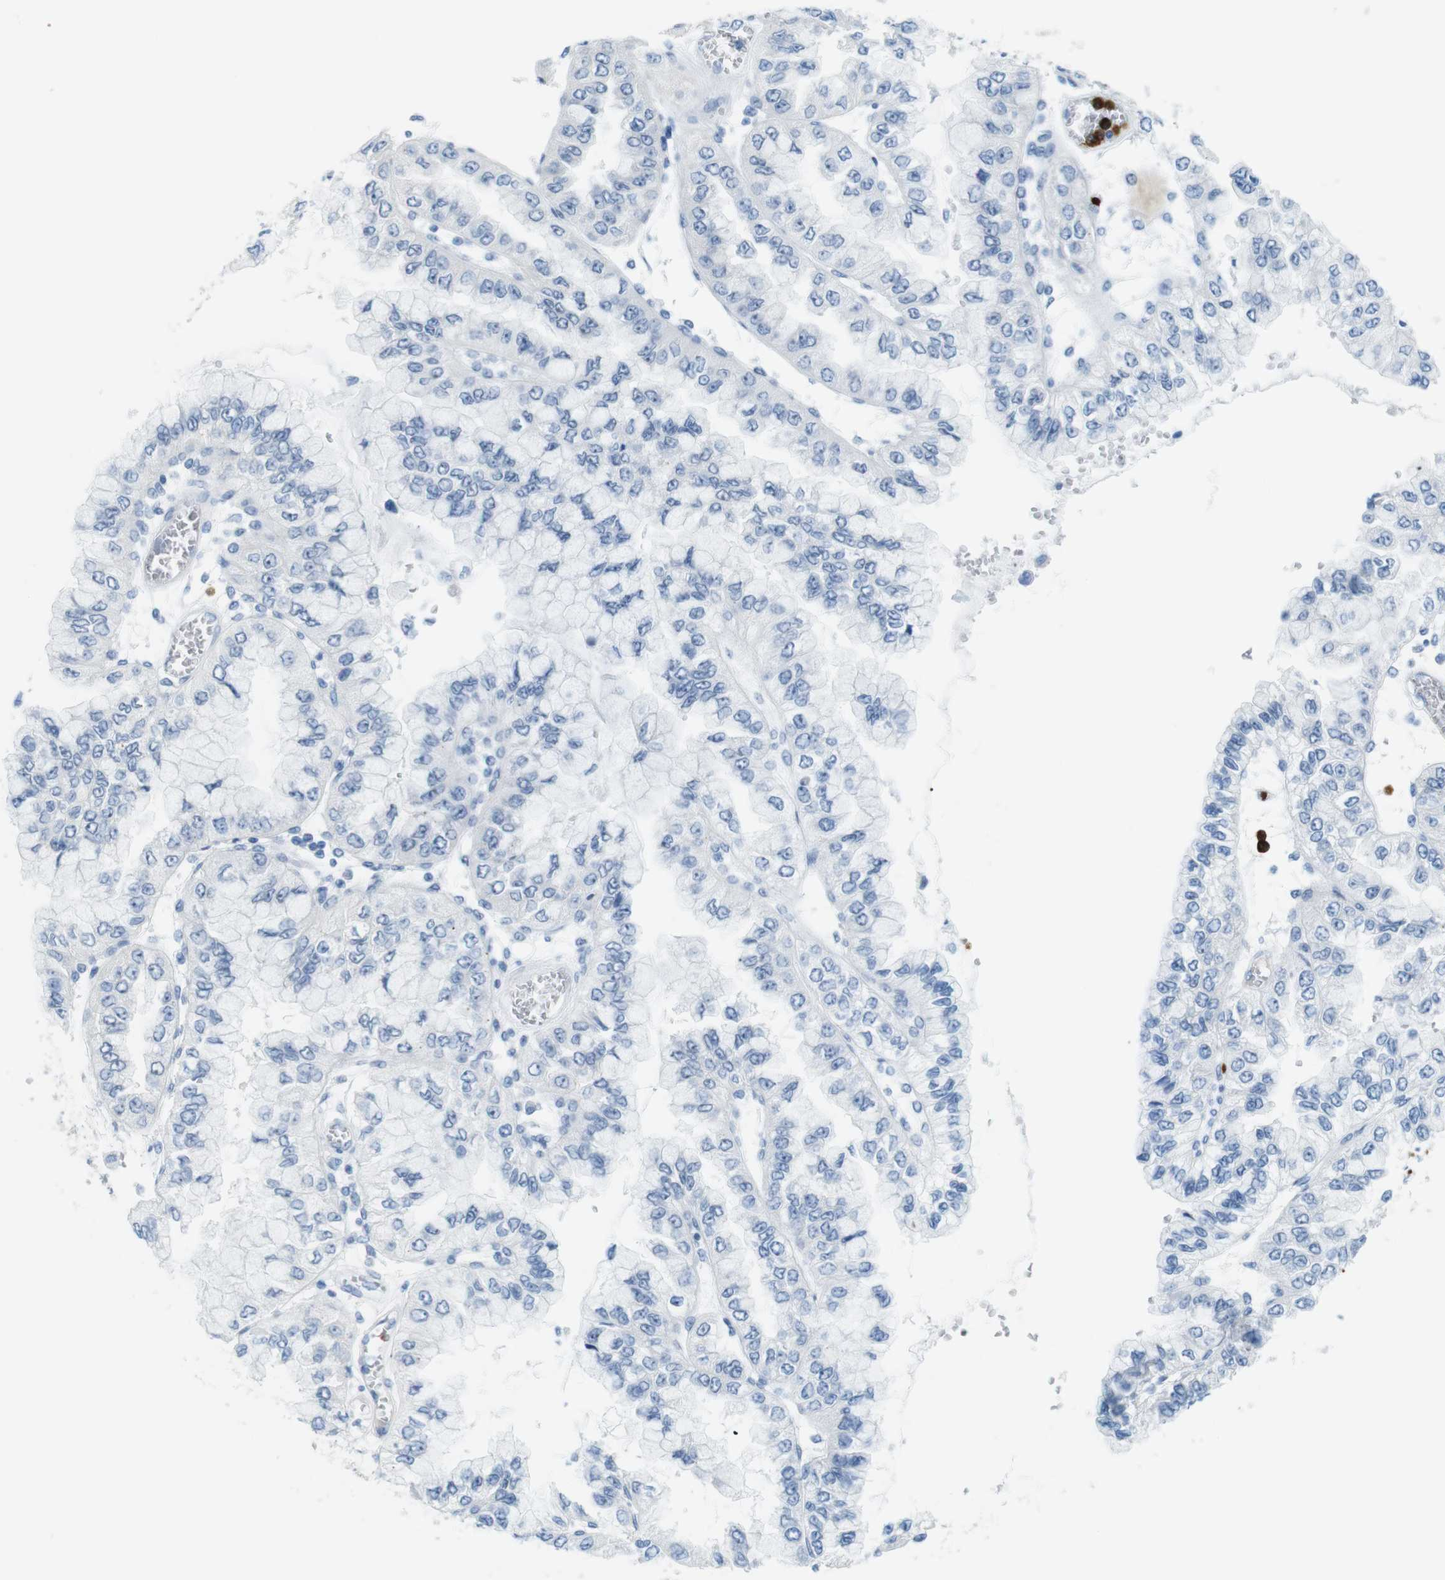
{"staining": {"intensity": "negative", "quantity": "none", "location": "none"}, "tissue": "liver cancer", "cell_type": "Tumor cells", "image_type": "cancer", "snomed": [{"axis": "morphology", "description": "Cholangiocarcinoma"}, {"axis": "topography", "description": "Liver"}], "caption": "Tumor cells are negative for protein expression in human cholangiocarcinoma (liver). Nuclei are stained in blue.", "gene": "MCEMP1", "patient": {"sex": "female", "age": 79}}